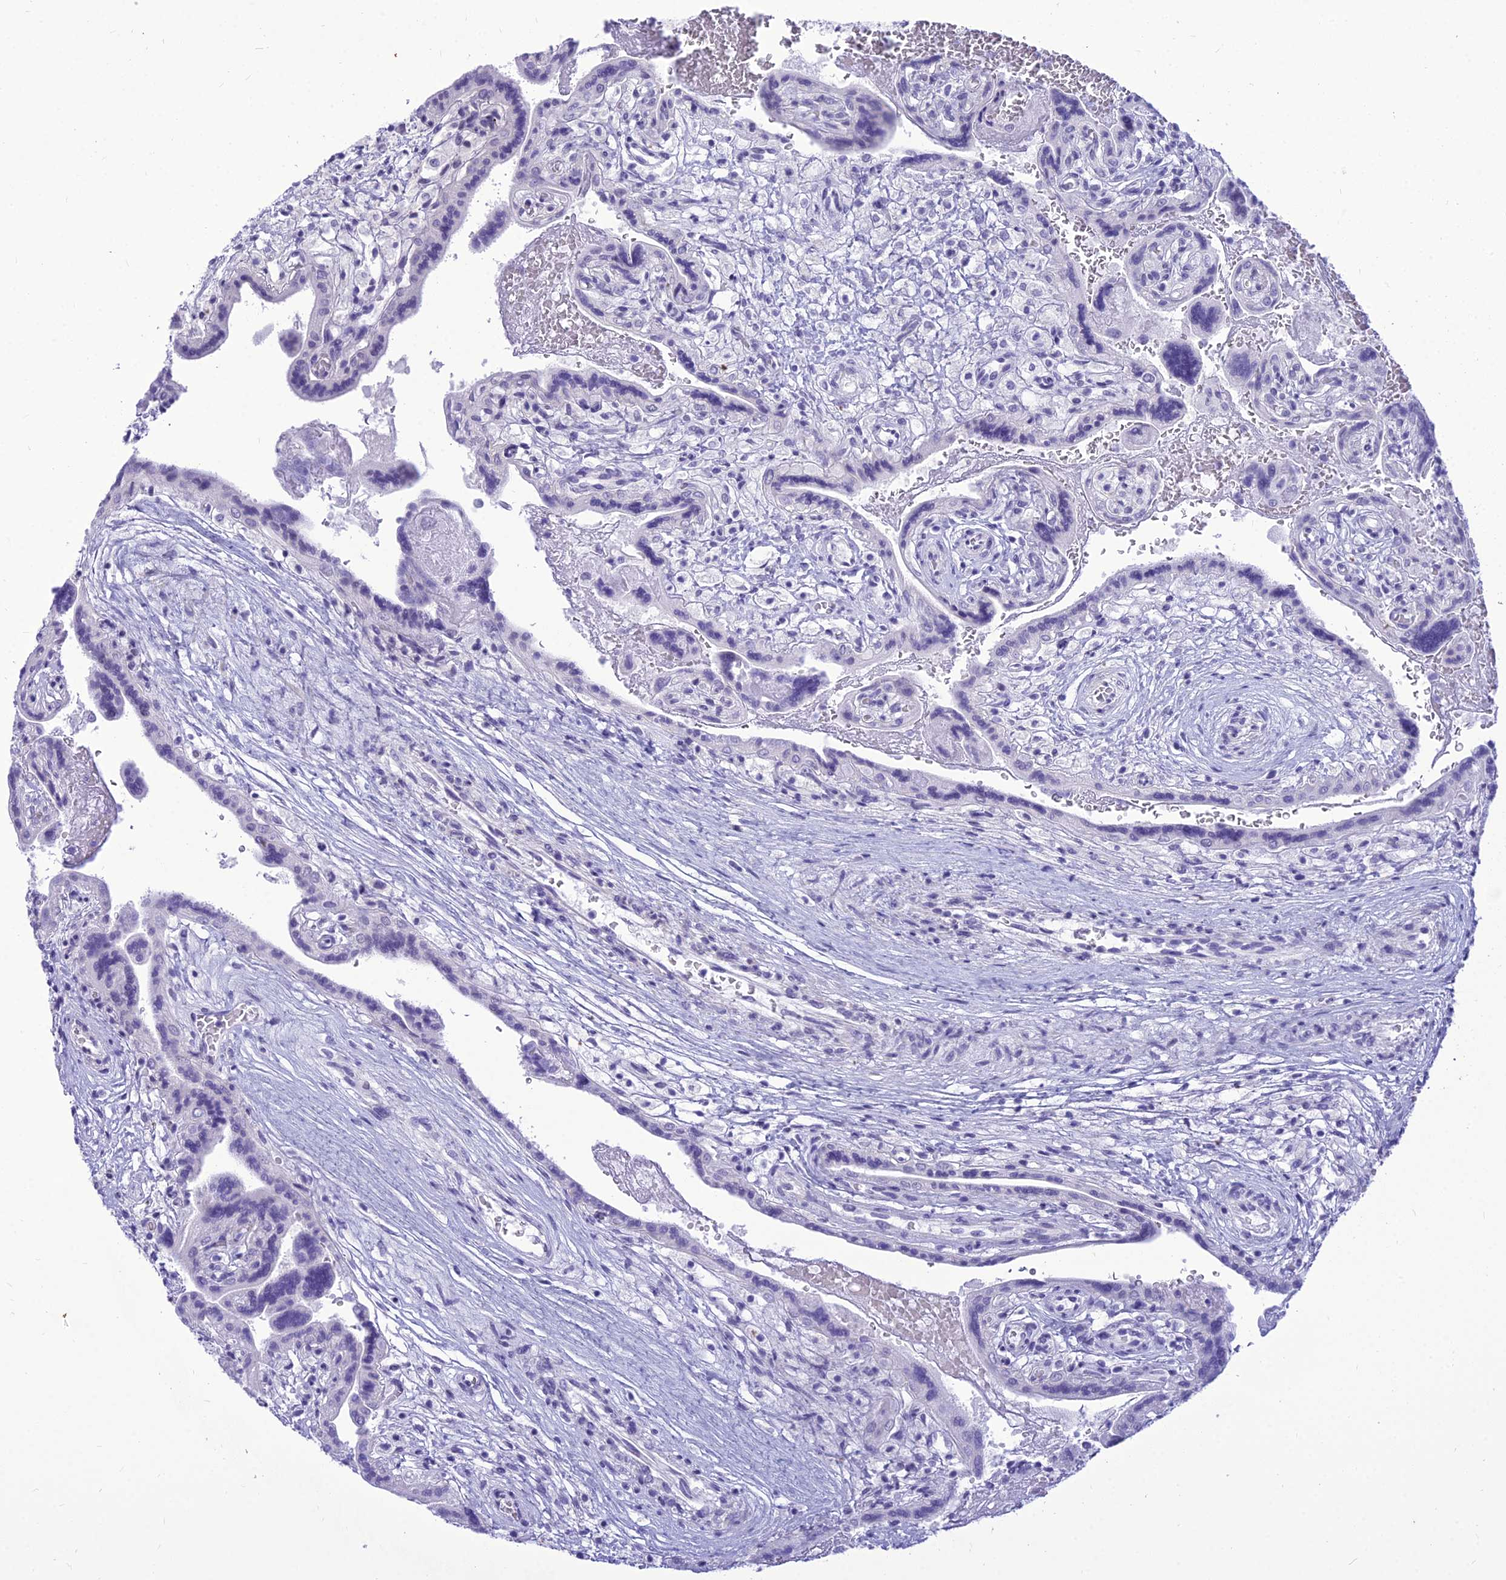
{"staining": {"intensity": "weak", "quantity": "<25%", "location": "nuclear"}, "tissue": "placenta", "cell_type": "Trophoblastic cells", "image_type": "normal", "snomed": [{"axis": "morphology", "description": "Normal tissue, NOS"}, {"axis": "topography", "description": "Placenta"}], "caption": "Immunohistochemistry (IHC) histopathology image of benign placenta: human placenta stained with DAB displays no significant protein staining in trophoblastic cells.", "gene": "DHX40", "patient": {"sex": "female", "age": 37}}